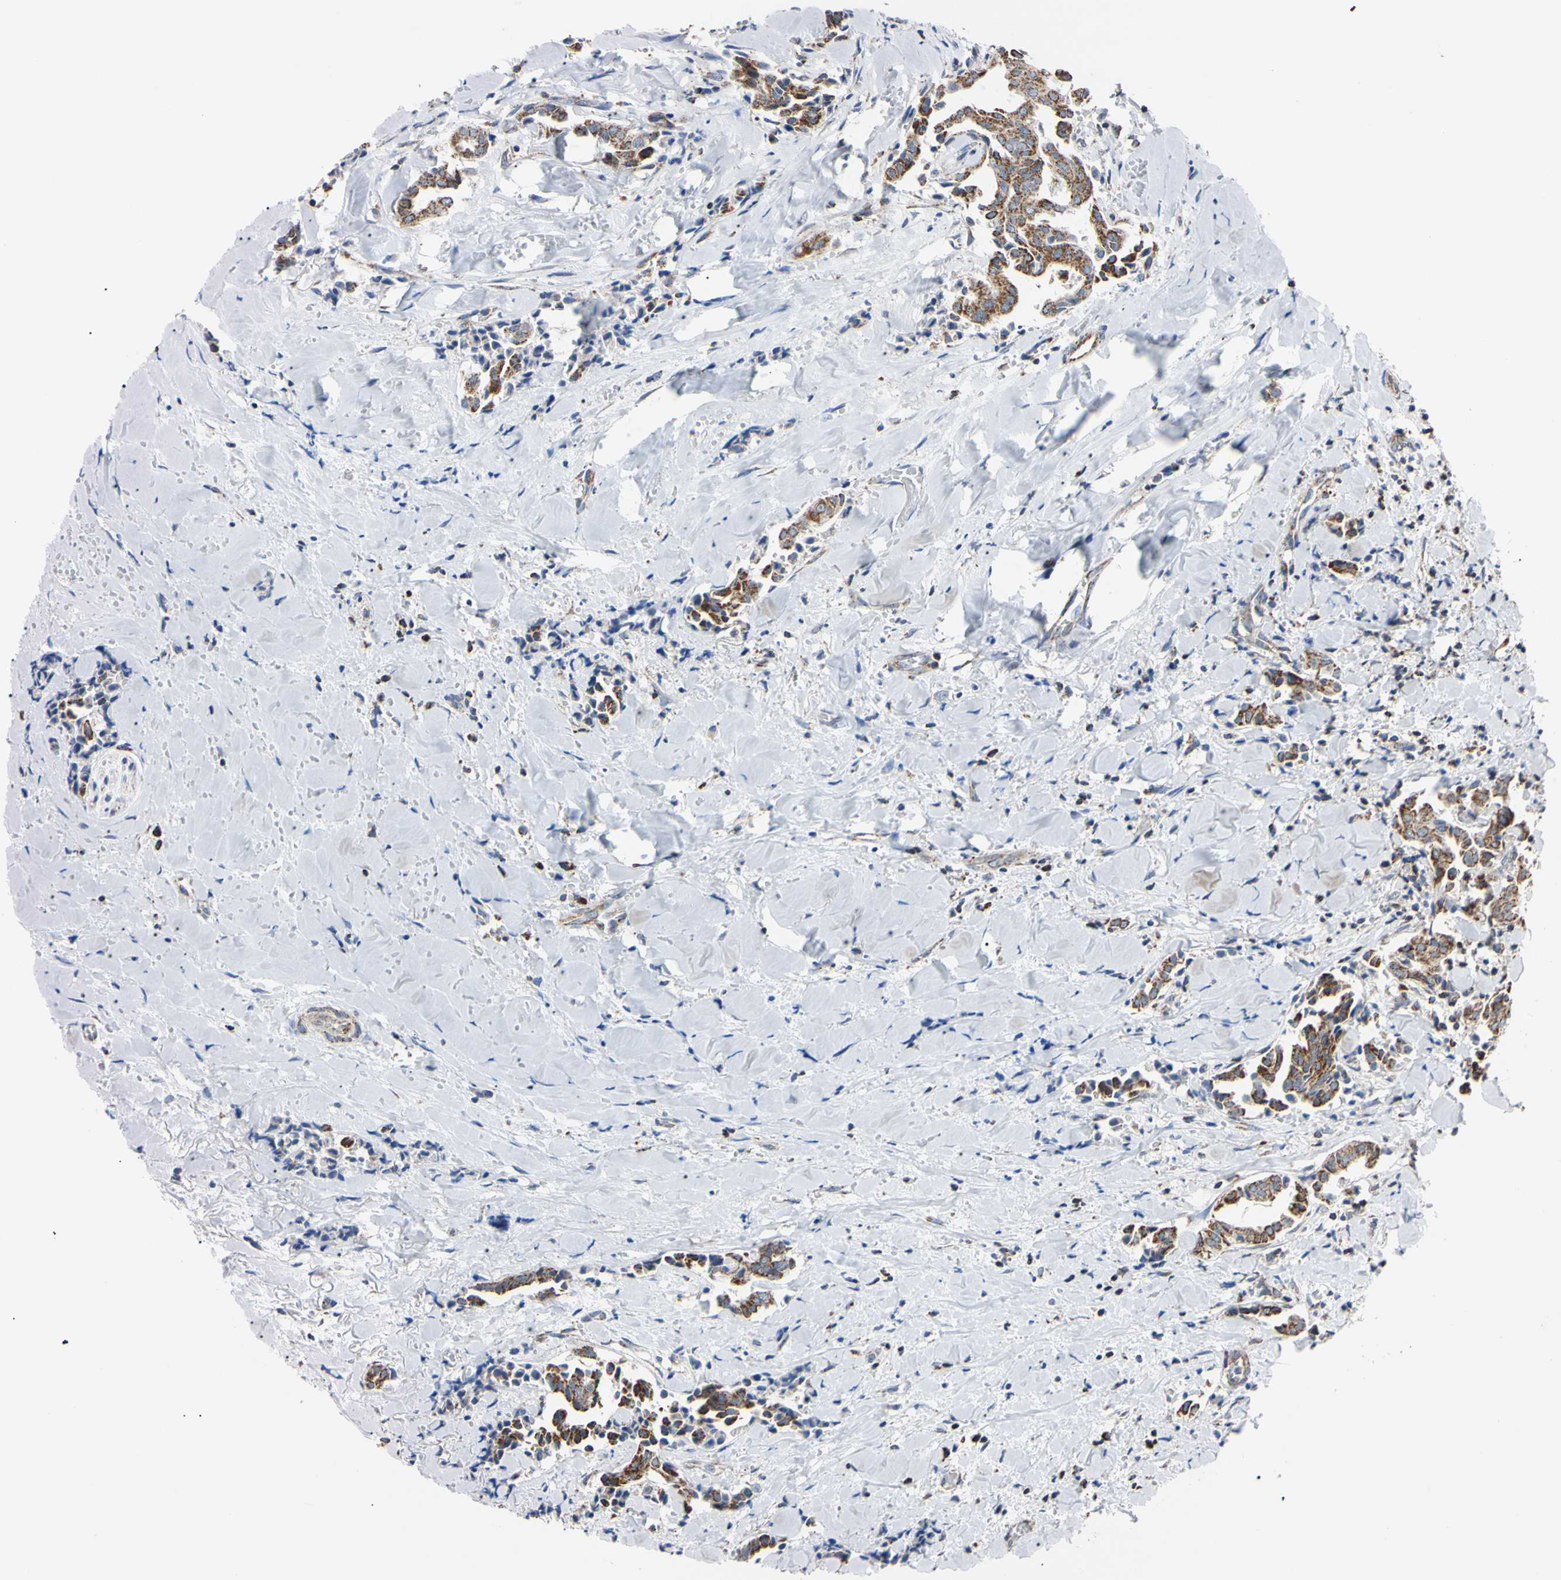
{"staining": {"intensity": "strong", "quantity": ">75%", "location": "cytoplasmic/membranous"}, "tissue": "head and neck cancer", "cell_type": "Tumor cells", "image_type": "cancer", "snomed": [{"axis": "morphology", "description": "Adenocarcinoma, NOS"}, {"axis": "topography", "description": "Salivary gland"}, {"axis": "topography", "description": "Head-Neck"}], "caption": "Tumor cells demonstrate strong cytoplasmic/membranous expression in approximately >75% of cells in adenocarcinoma (head and neck). The staining was performed using DAB to visualize the protein expression in brown, while the nuclei were stained in blue with hematoxylin (Magnification: 20x).", "gene": "CLPP", "patient": {"sex": "female", "age": 59}}